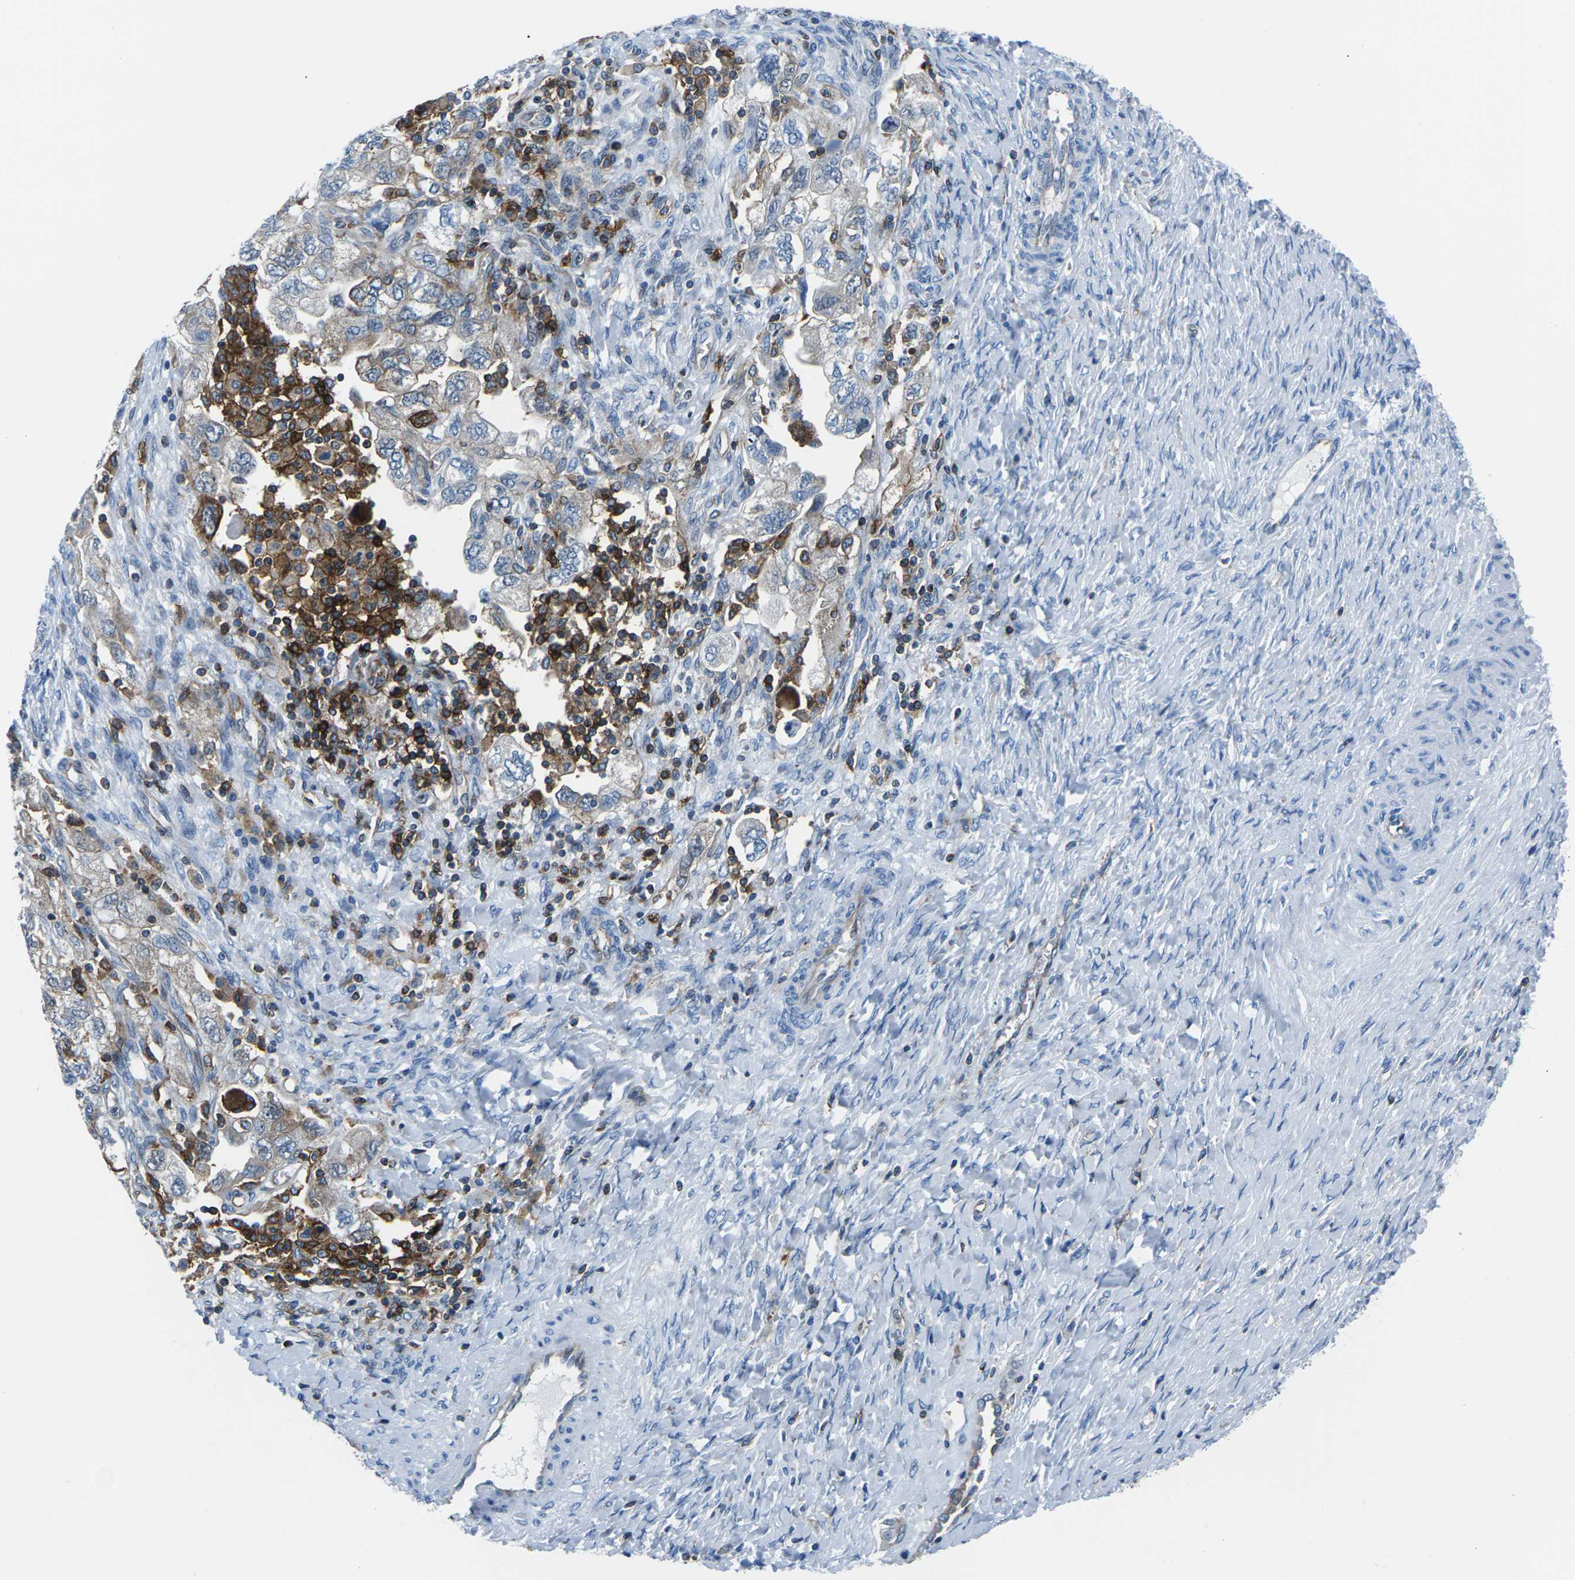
{"staining": {"intensity": "strong", "quantity": "<25%", "location": "cytoplasmic/membranous"}, "tissue": "ovarian cancer", "cell_type": "Tumor cells", "image_type": "cancer", "snomed": [{"axis": "morphology", "description": "Carcinoma, NOS"}, {"axis": "morphology", "description": "Cystadenocarcinoma, serous, NOS"}, {"axis": "topography", "description": "Ovary"}], "caption": "High-magnification brightfield microscopy of carcinoma (ovarian) stained with DAB (3,3'-diaminobenzidine) (brown) and counterstained with hematoxylin (blue). tumor cells exhibit strong cytoplasmic/membranous expression is appreciated in approximately<25% of cells.", "gene": "SOCS4", "patient": {"sex": "female", "age": 69}}